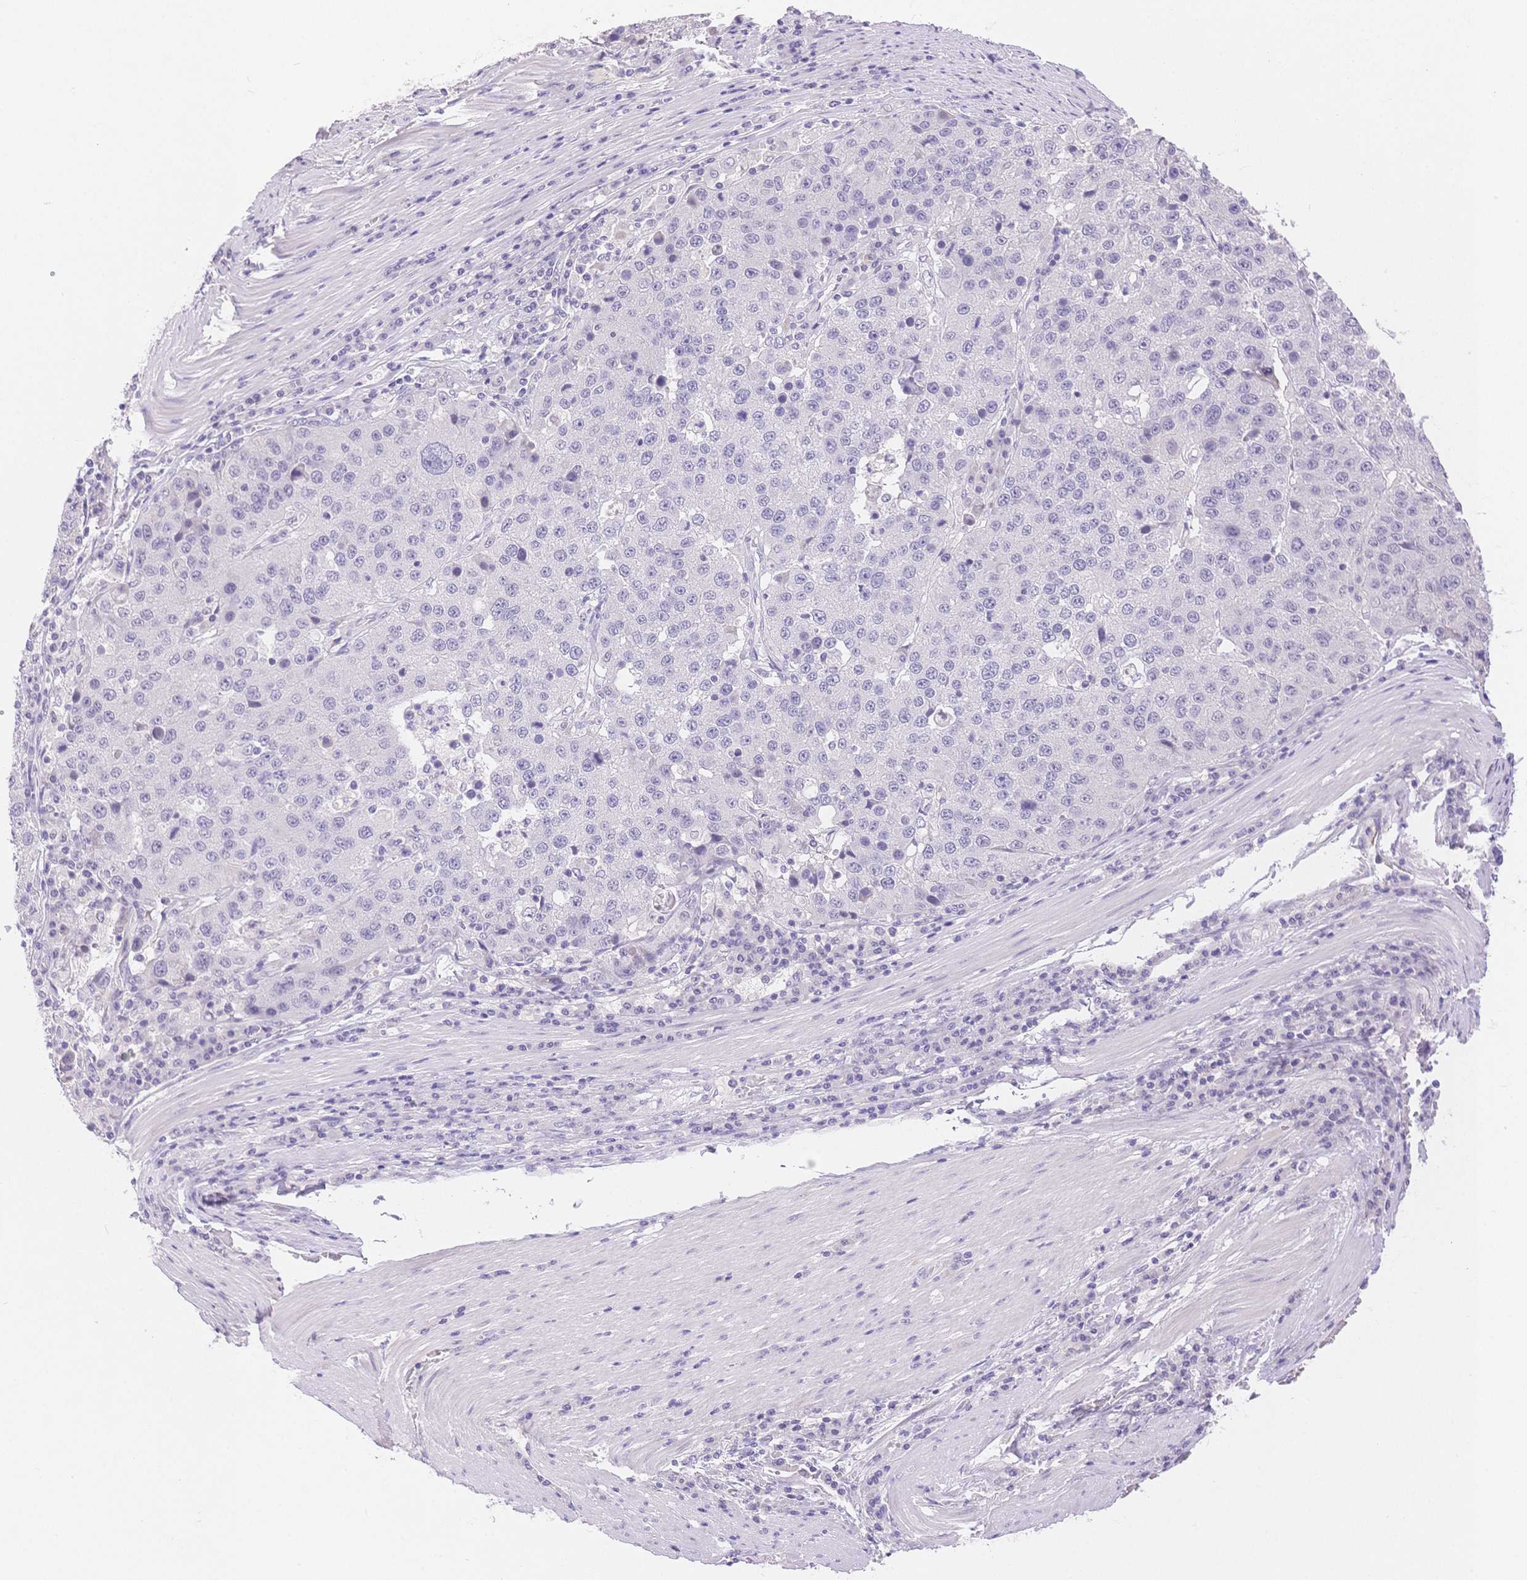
{"staining": {"intensity": "negative", "quantity": "none", "location": "none"}, "tissue": "stomach cancer", "cell_type": "Tumor cells", "image_type": "cancer", "snomed": [{"axis": "morphology", "description": "Adenocarcinoma, NOS"}, {"axis": "topography", "description": "Stomach"}], "caption": "Photomicrograph shows no significant protein expression in tumor cells of stomach cancer (adenocarcinoma).", "gene": "MYOM1", "patient": {"sex": "male", "age": 71}}